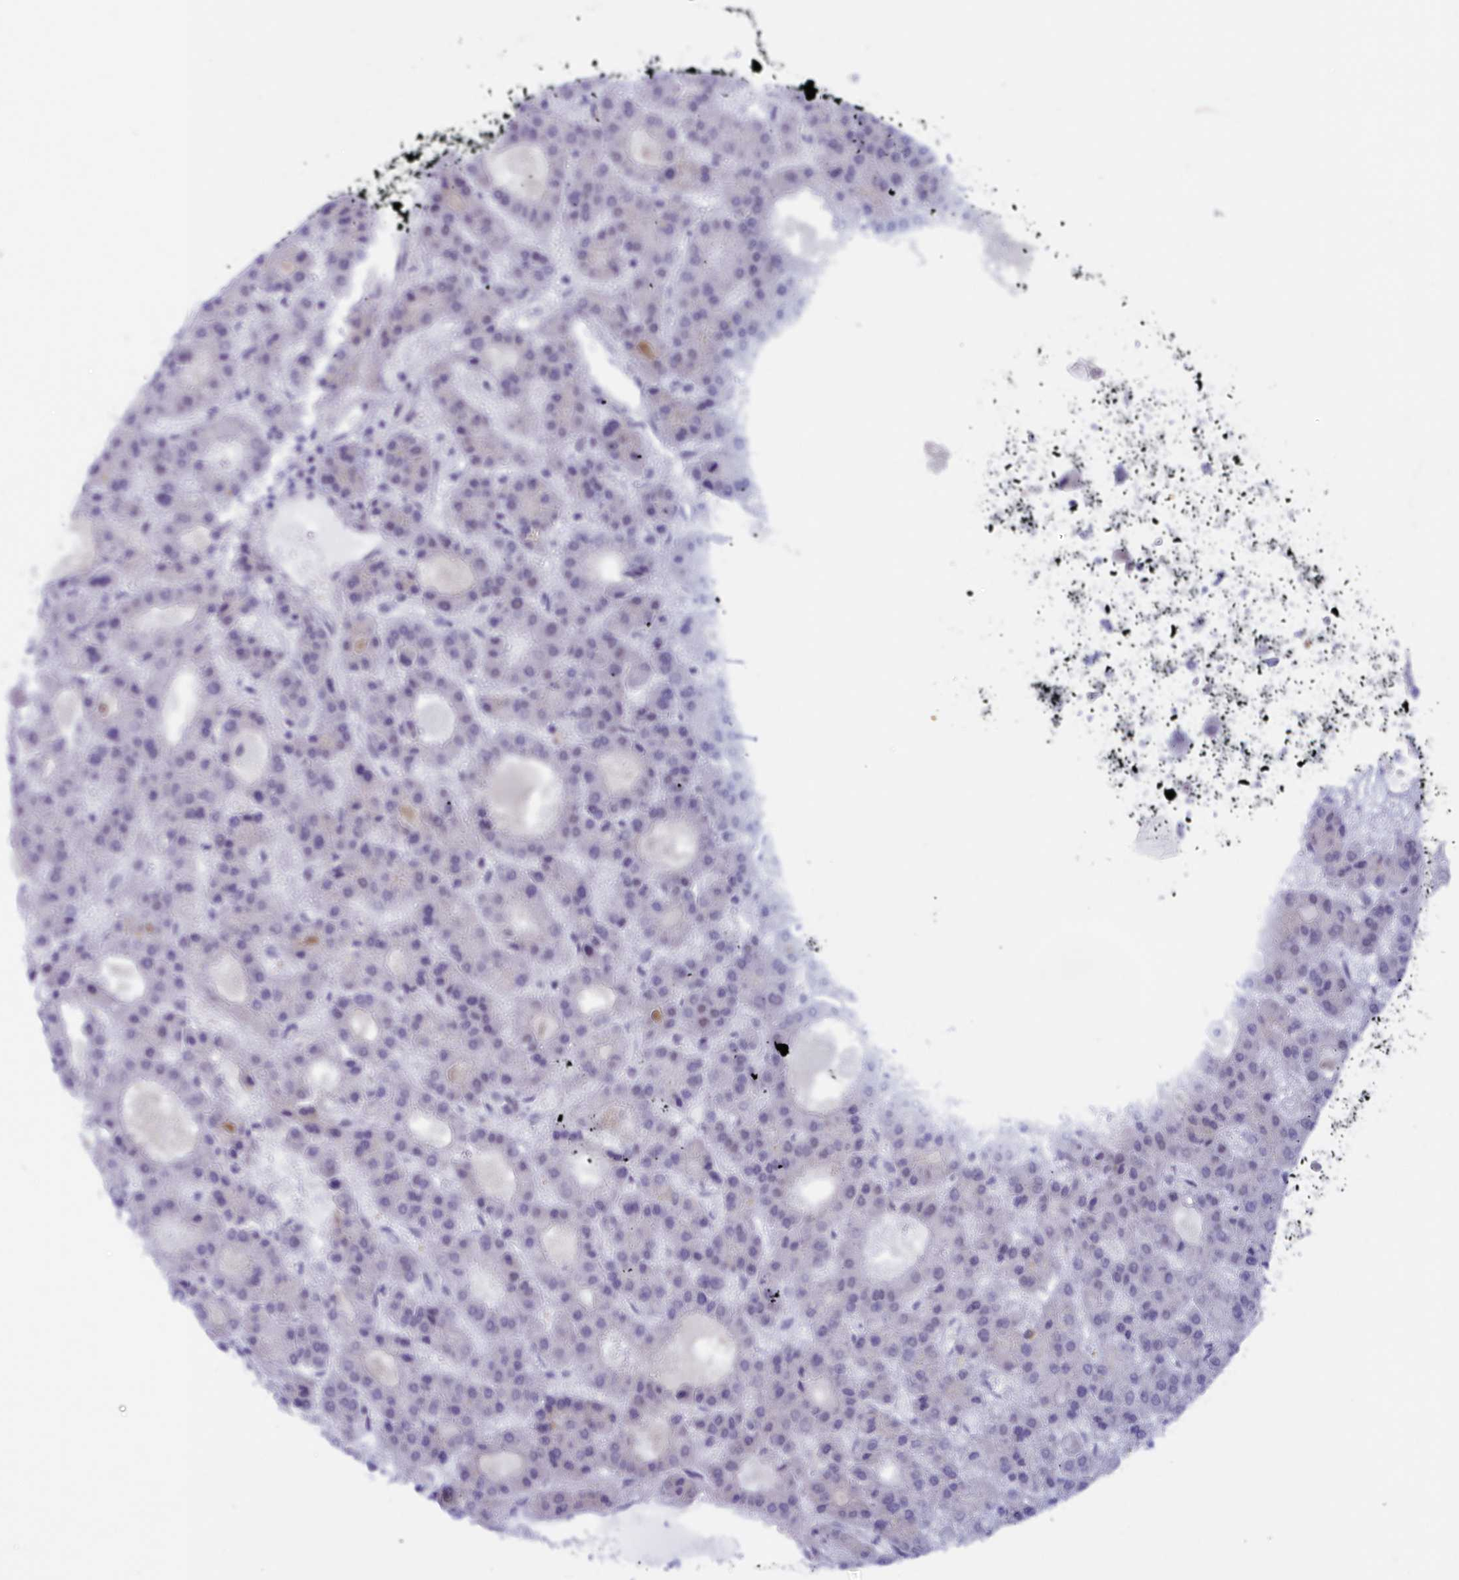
{"staining": {"intensity": "negative", "quantity": "none", "location": "none"}, "tissue": "liver cancer", "cell_type": "Tumor cells", "image_type": "cancer", "snomed": [{"axis": "morphology", "description": "Carcinoma, Hepatocellular, NOS"}, {"axis": "topography", "description": "Liver"}], "caption": "Liver cancer (hepatocellular carcinoma) stained for a protein using IHC displays no expression tumor cells.", "gene": "SEC31B", "patient": {"sex": "male", "age": 70}}